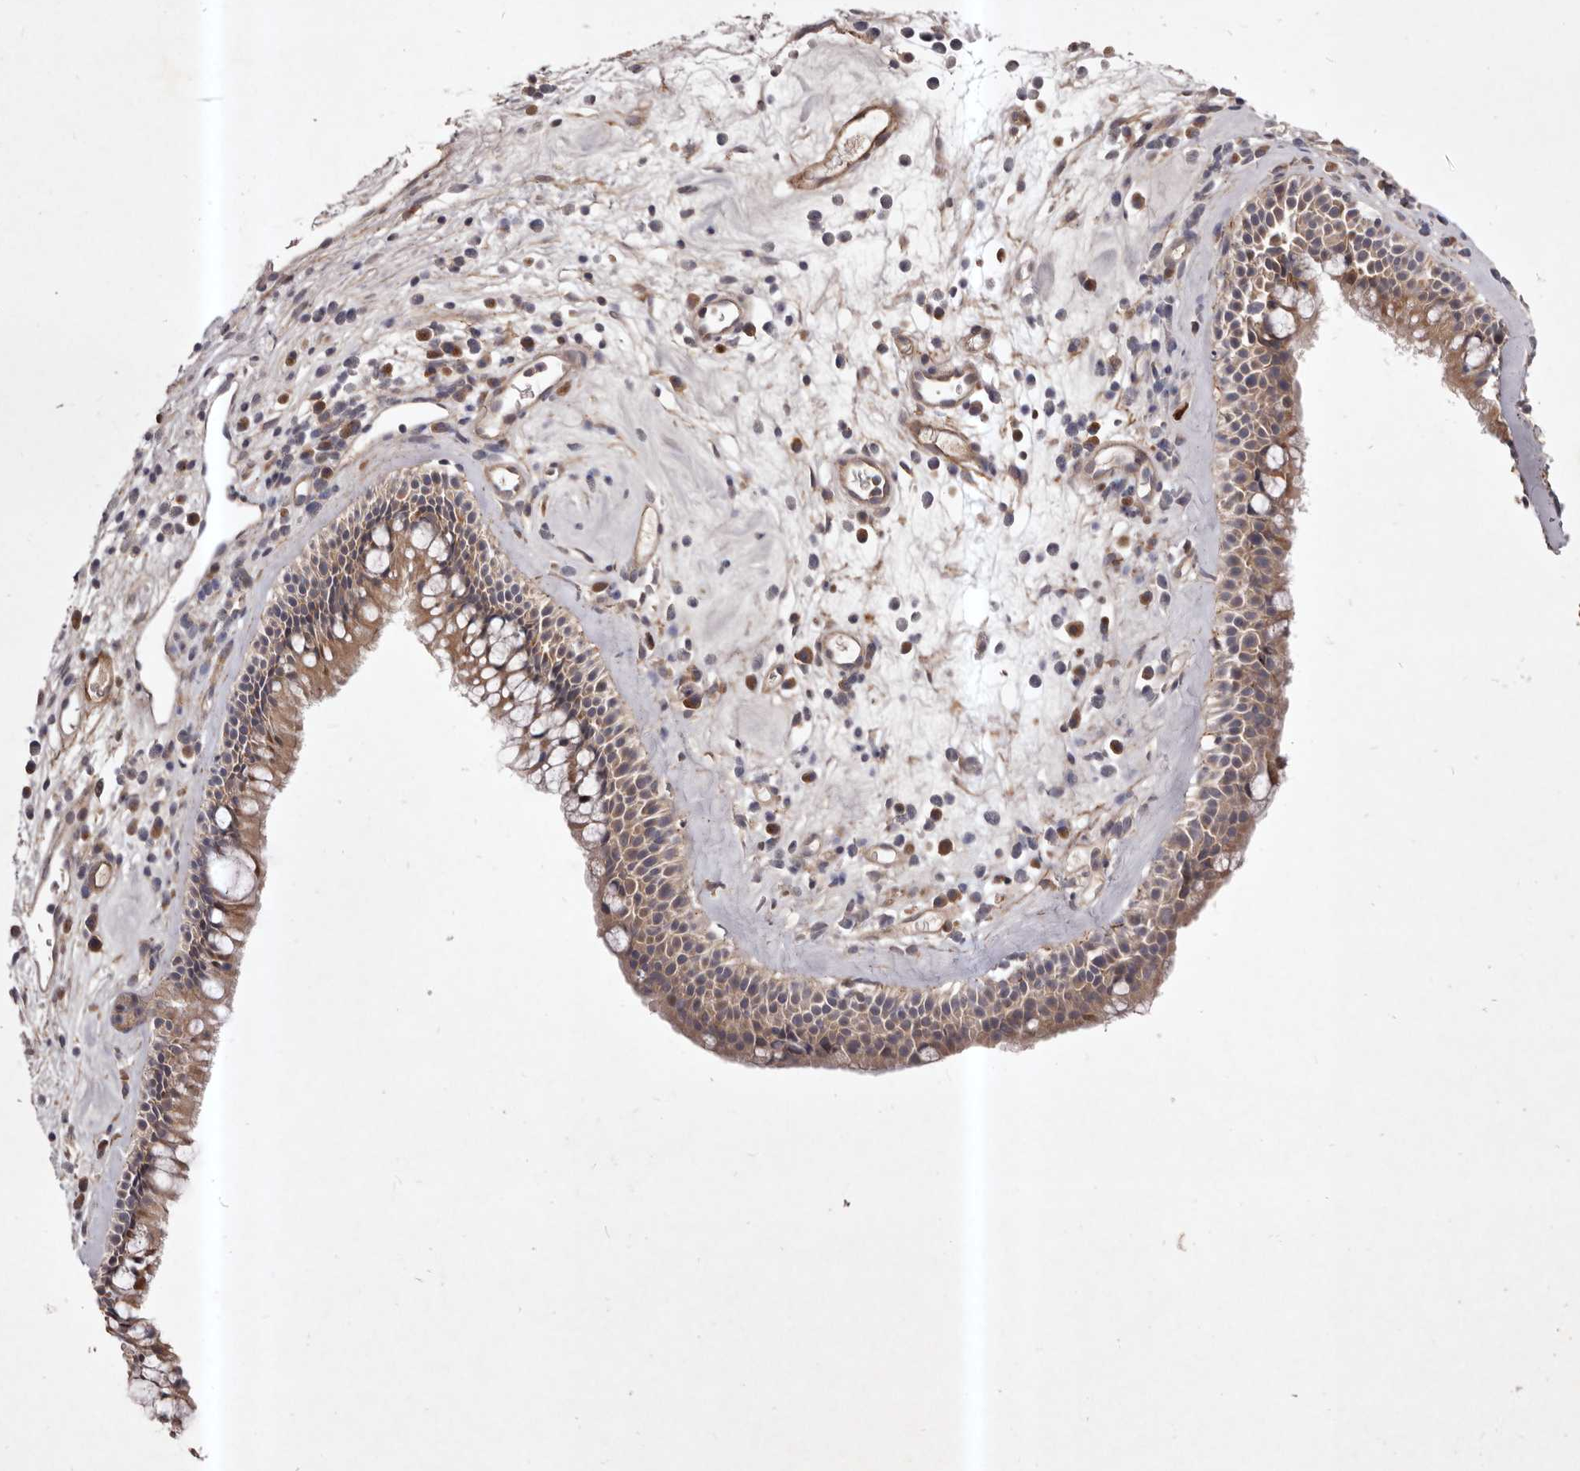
{"staining": {"intensity": "moderate", "quantity": "25%-75%", "location": "cytoplasmic/membranous"}, "tissue": "nasopharynx", "cell_type": "Respiratory epithelial cells", "image_type": "normal", "snomed": [{"axis": "morphology", "description": "Normal tissue, NOS"}, {"axis": "morphology", "description": "Inflammation, NOS"}, {"axis": "morphology", "description": "Malignant melanoma, Metastatic site"}, {"axis": "topography", "description": "Nasopharynx"}], "caption": "This histopathology image reveals benign nasopharynx stained with immunohistochemistry (IHC) to label a protein in brown. The cytoplasmic/membranous of respiratory epithelial cells show moderate positivity for the protein. Nuclei are counter-stained blue.", "gene": "HBS1L", "patient": {"sex": "male", "age": 70}}